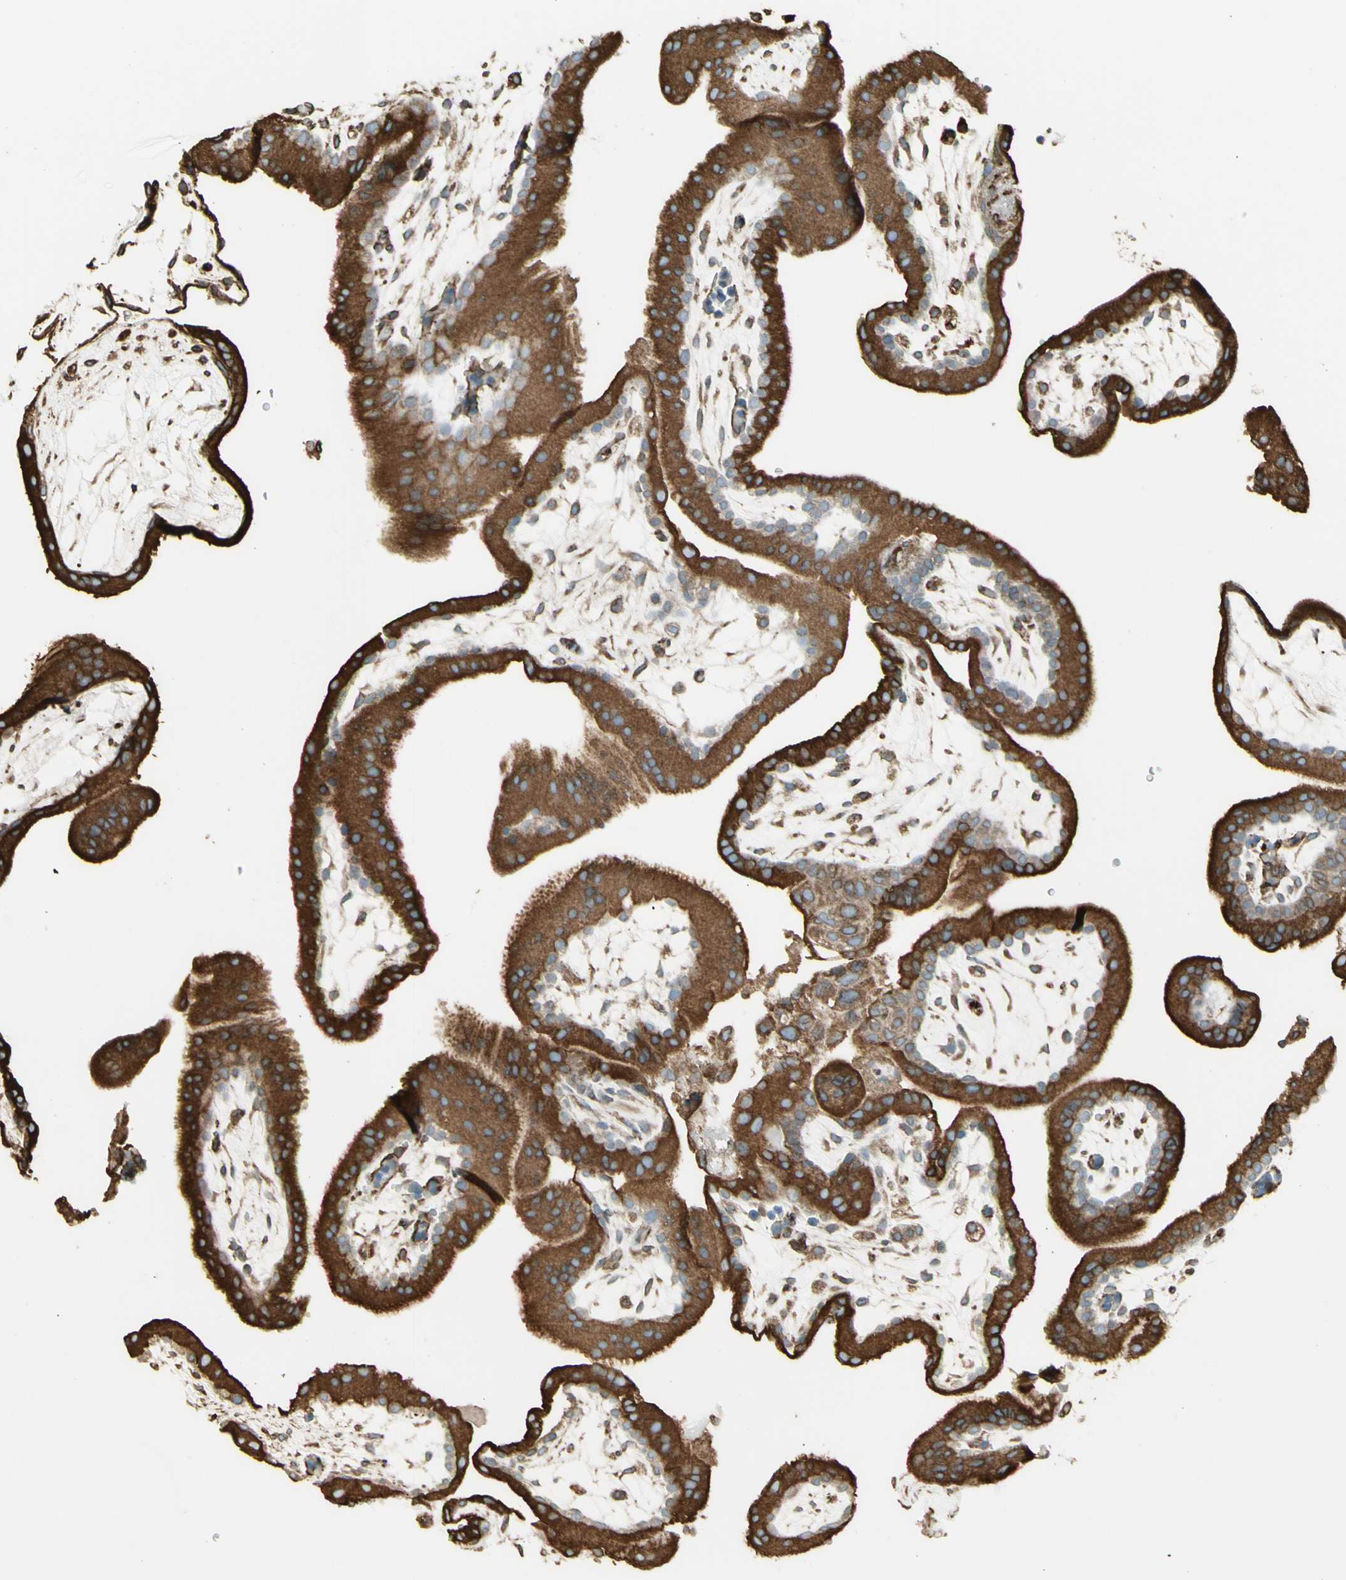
{"staining": {"intensity": "moderate", "quantity": ">75%", "location": "cytoplasmic/membranous"}, "tissue": "placenta", "cell_type": "Decidual cells", "image_type": "normal", "snomed": [{"axis": "morphology", "description": "Normal tissue, NOS"}, {"axis": "topography", "description": "Placenta"}], "caption": "Protein staining of unremarkable placenta shows moderate cytoplasmic/membranous staining in approximately >75% of decidual cells.", "gene": "CANX", "patient": {"sex": "female", "age": 19}}